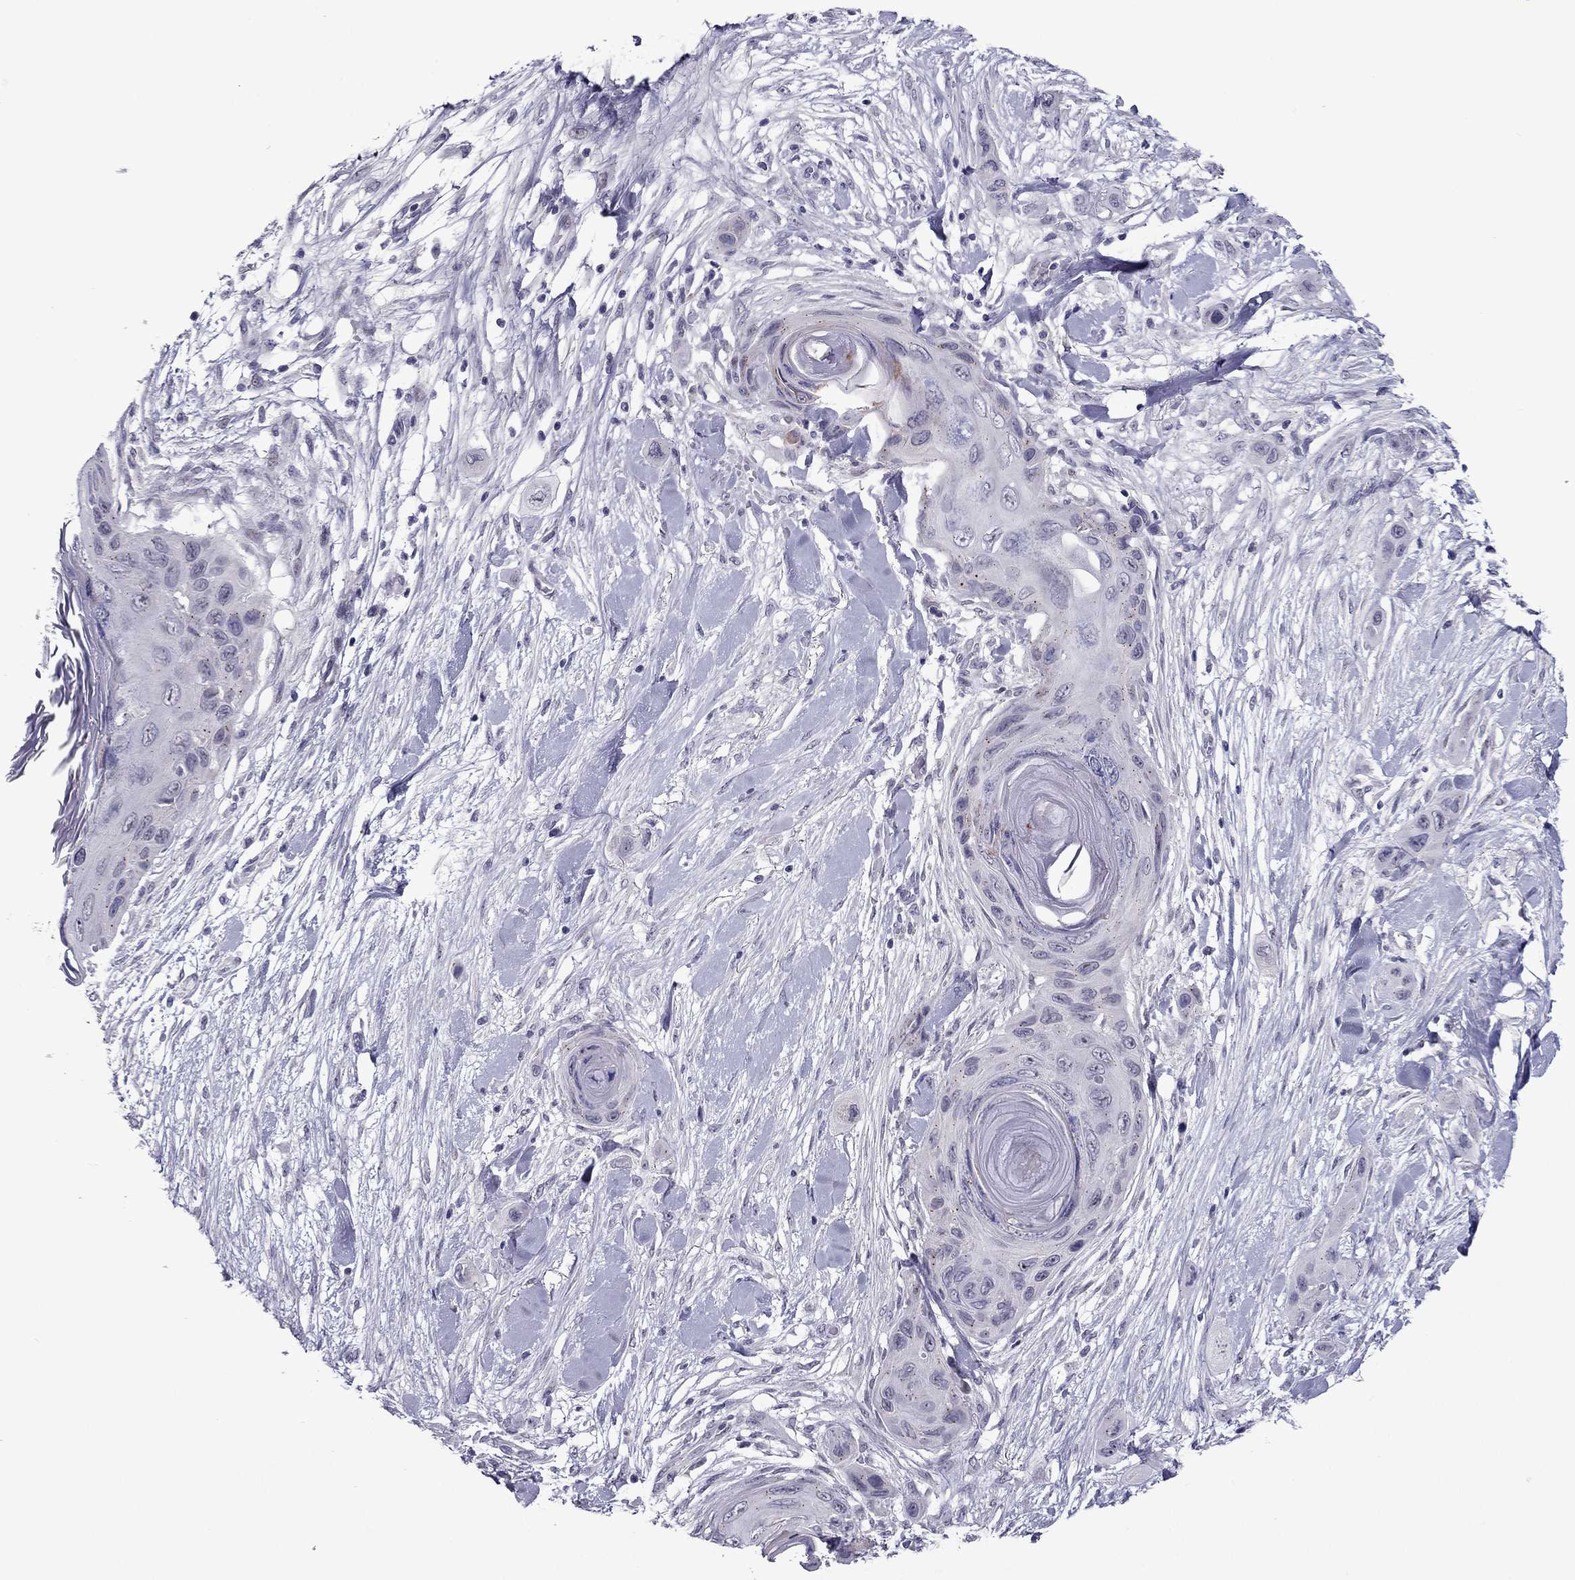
{"staining": {"intensity": "negative", "quantity": "none", "location": "none"}, "tissue": "skin cancer", "cell_type": "Tumor cells", "image_type": "cancer", "snomed": [{"axis": "morphology", "description": "Squamous cell carcinoma, NOS"}, {"axis": "topography", "description": "Skin"}], "caption": "This is a micrograph of IHC staining of skin cancer (squamous cell carcinoma), which shows no expression in tumor cells.", "gene": "MYBPH", "patient": {"sex": "male", "age": 79}}